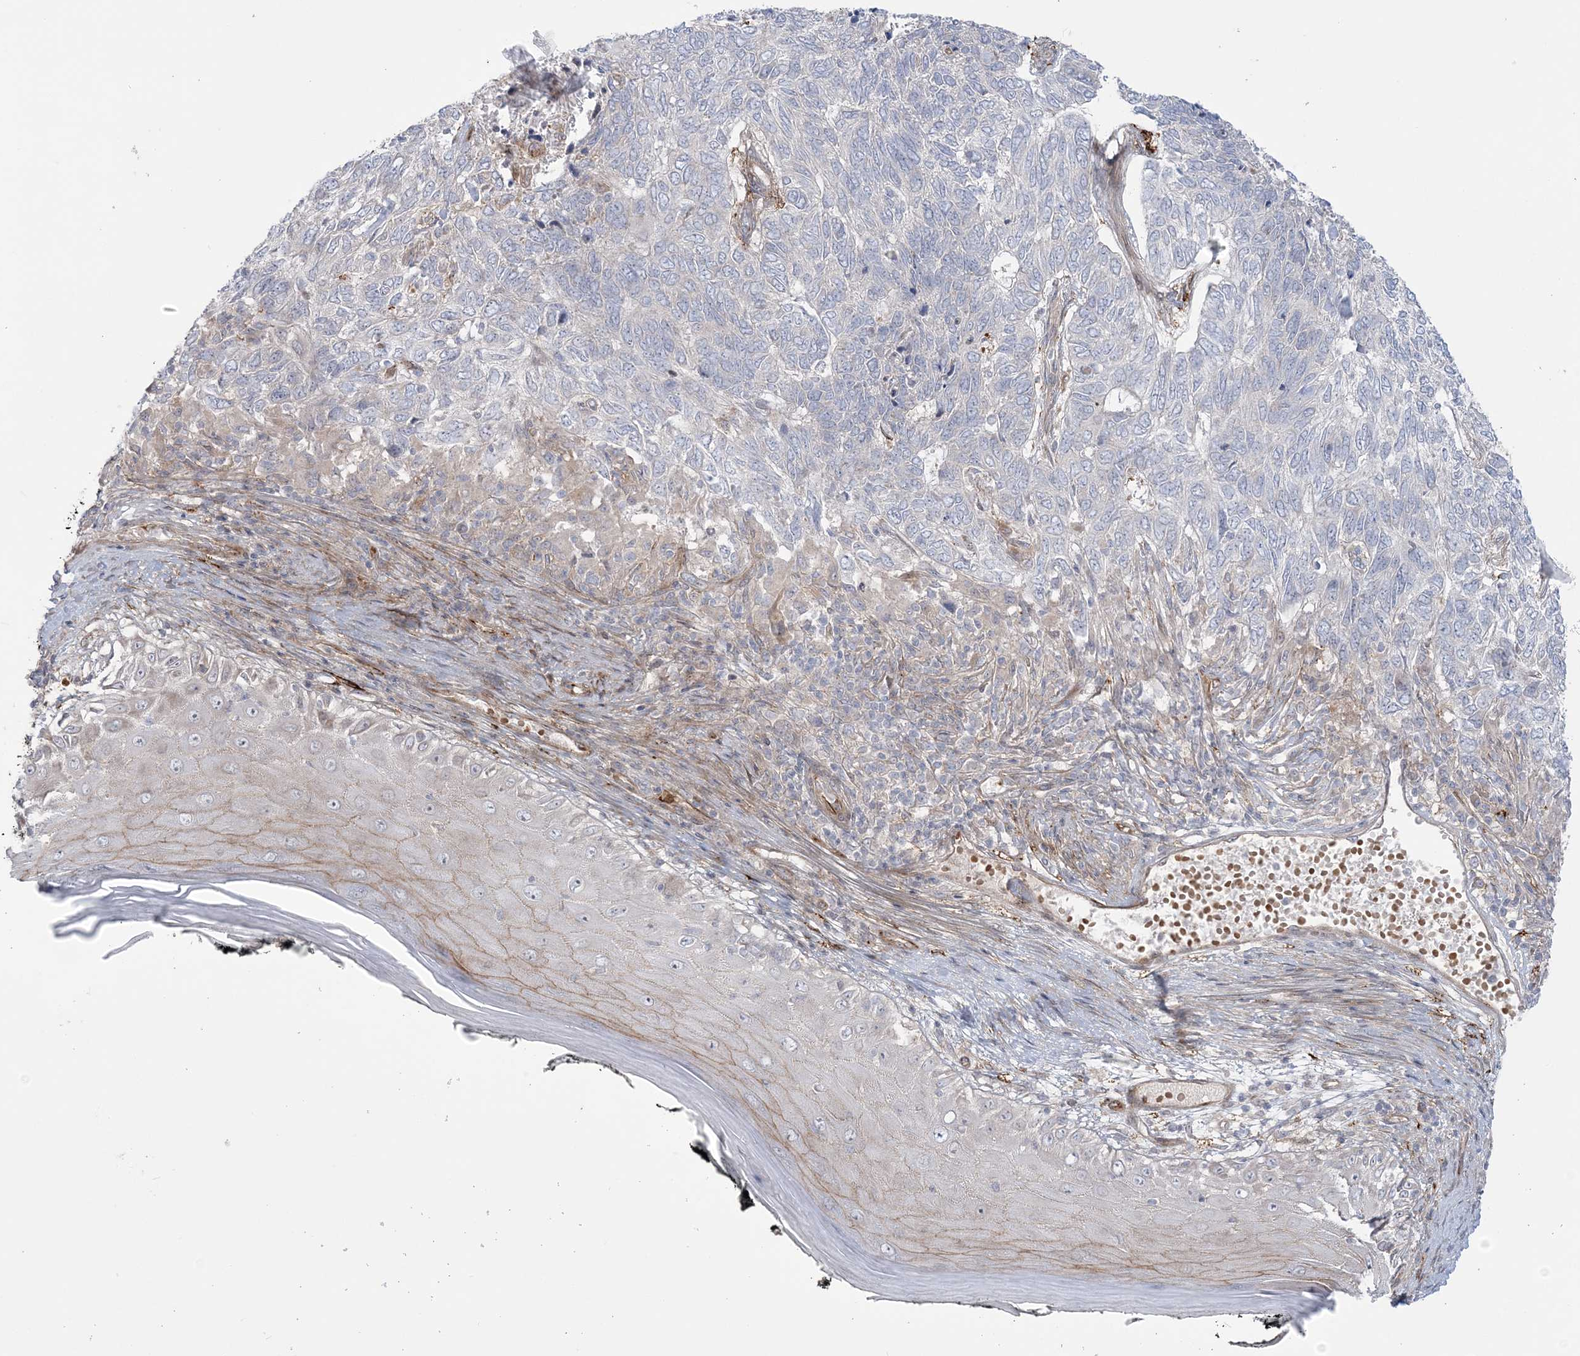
{"staining": {"intensity": "negative", "quantity": "none", "location": "none"}, "tissue": "skin cancer", "cell_type": "Tumor cells", "image_type": "cancer", "snomed": [{"axis": "morphology", "description": "Basal cell carcinoma"}, {"axis": "topography", "description": "Skin"}], "caption": "A histopathology image of basal cell carcinoma (skin) stained for a protein shows no brown staining in tumor cells.", "gene": "NUDT9", "patient": {"sex": "female", "age": 65}}